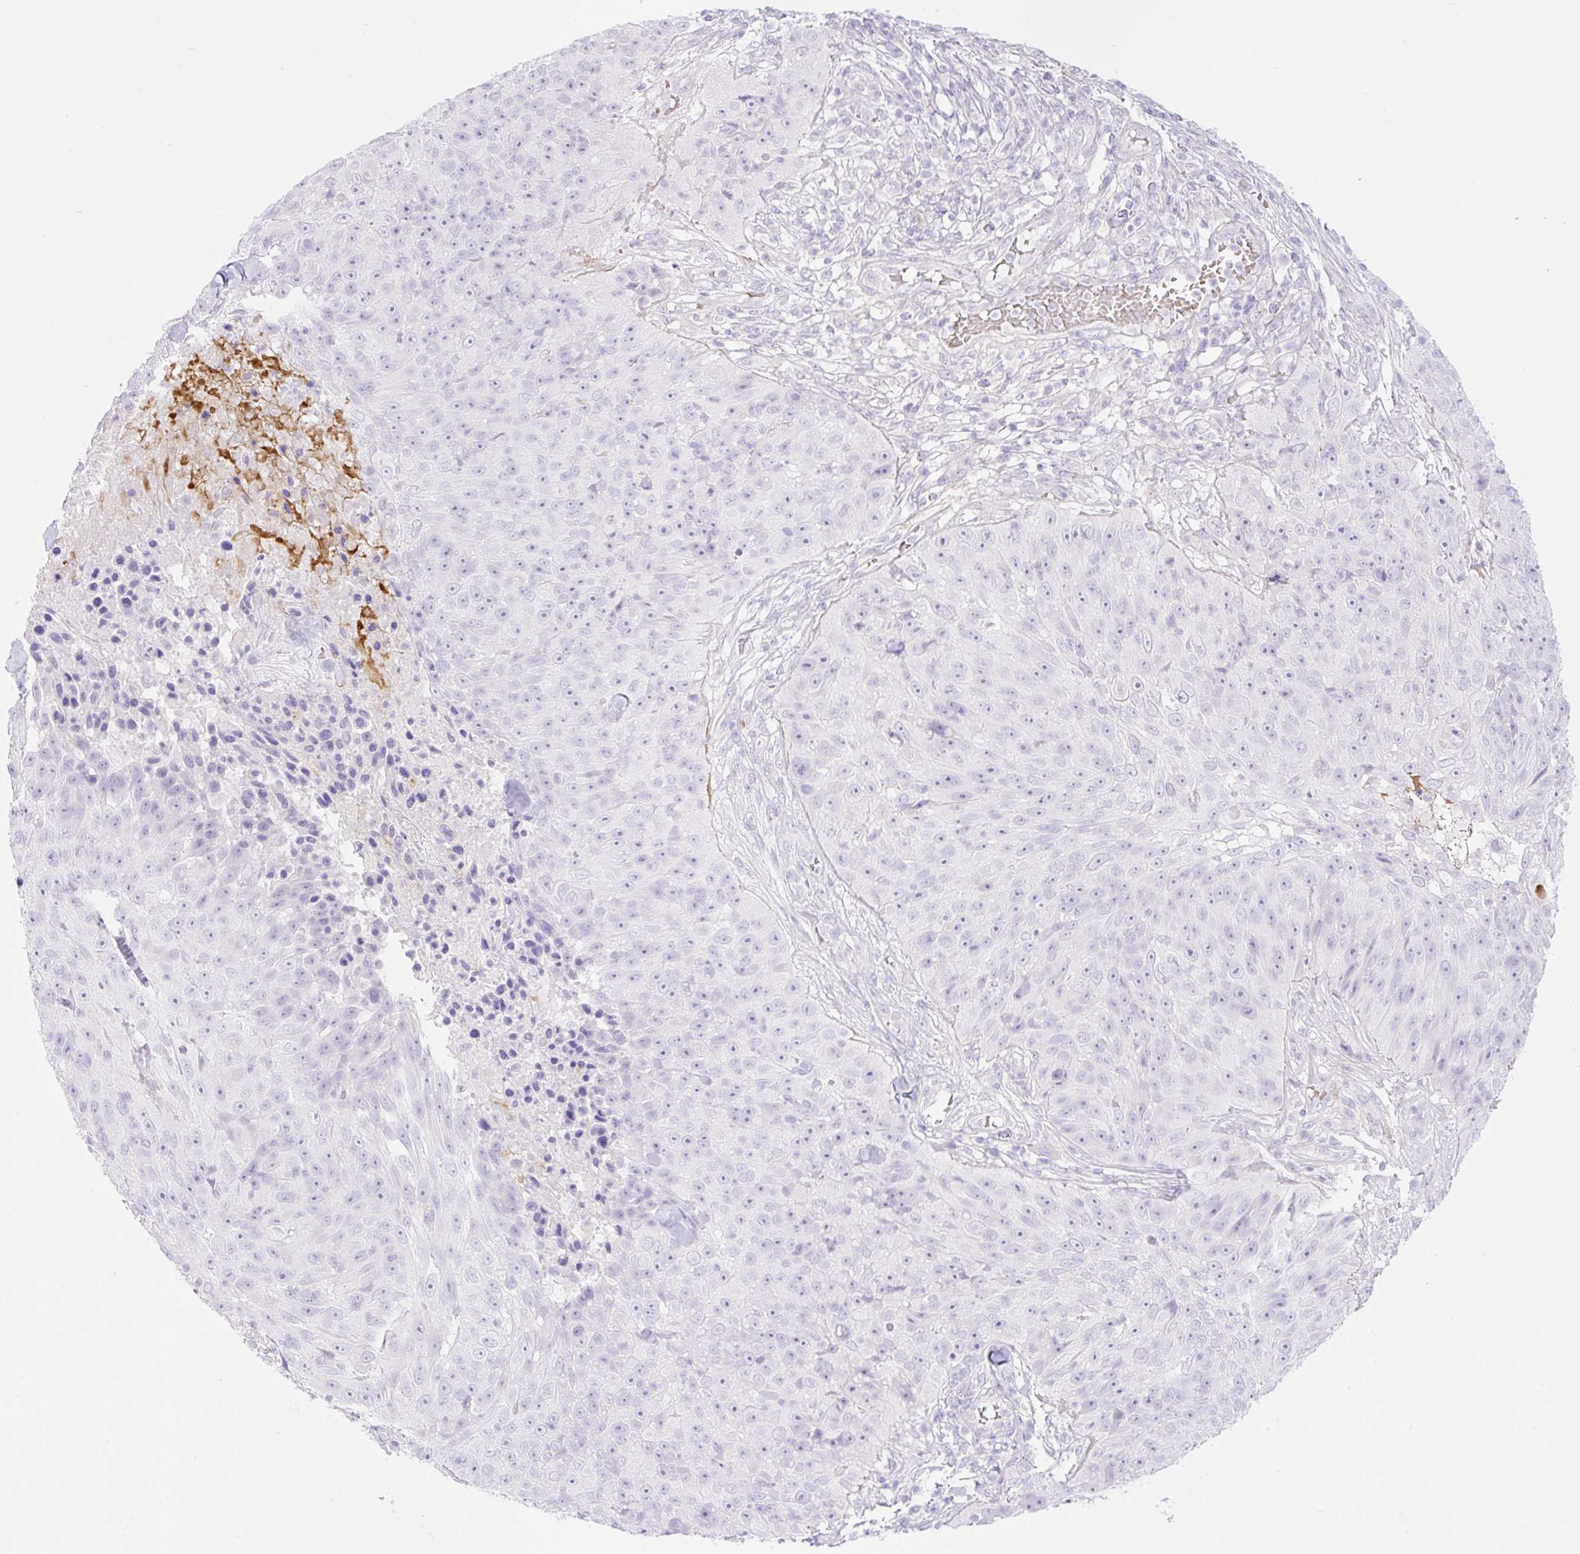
{"staining": {"intensity": "negative", "quantity": "none", "location": "none"}, "tissue": "skin cancer", "cell_type": "Tumor cells", "image_type": "cancer", "snomed": [{"axis": "morphology", "description": "Squamous cell carcinoma, NOS"}, {"axis": "topography", "description": "Skin"}], "caption": "This is a photomicrograph of IHC staining of skin squamous cell carcinoma, which shows no staining in tumor cells.", "gene": "CDX1", "patient": {"sex": "female", "age": 87}}